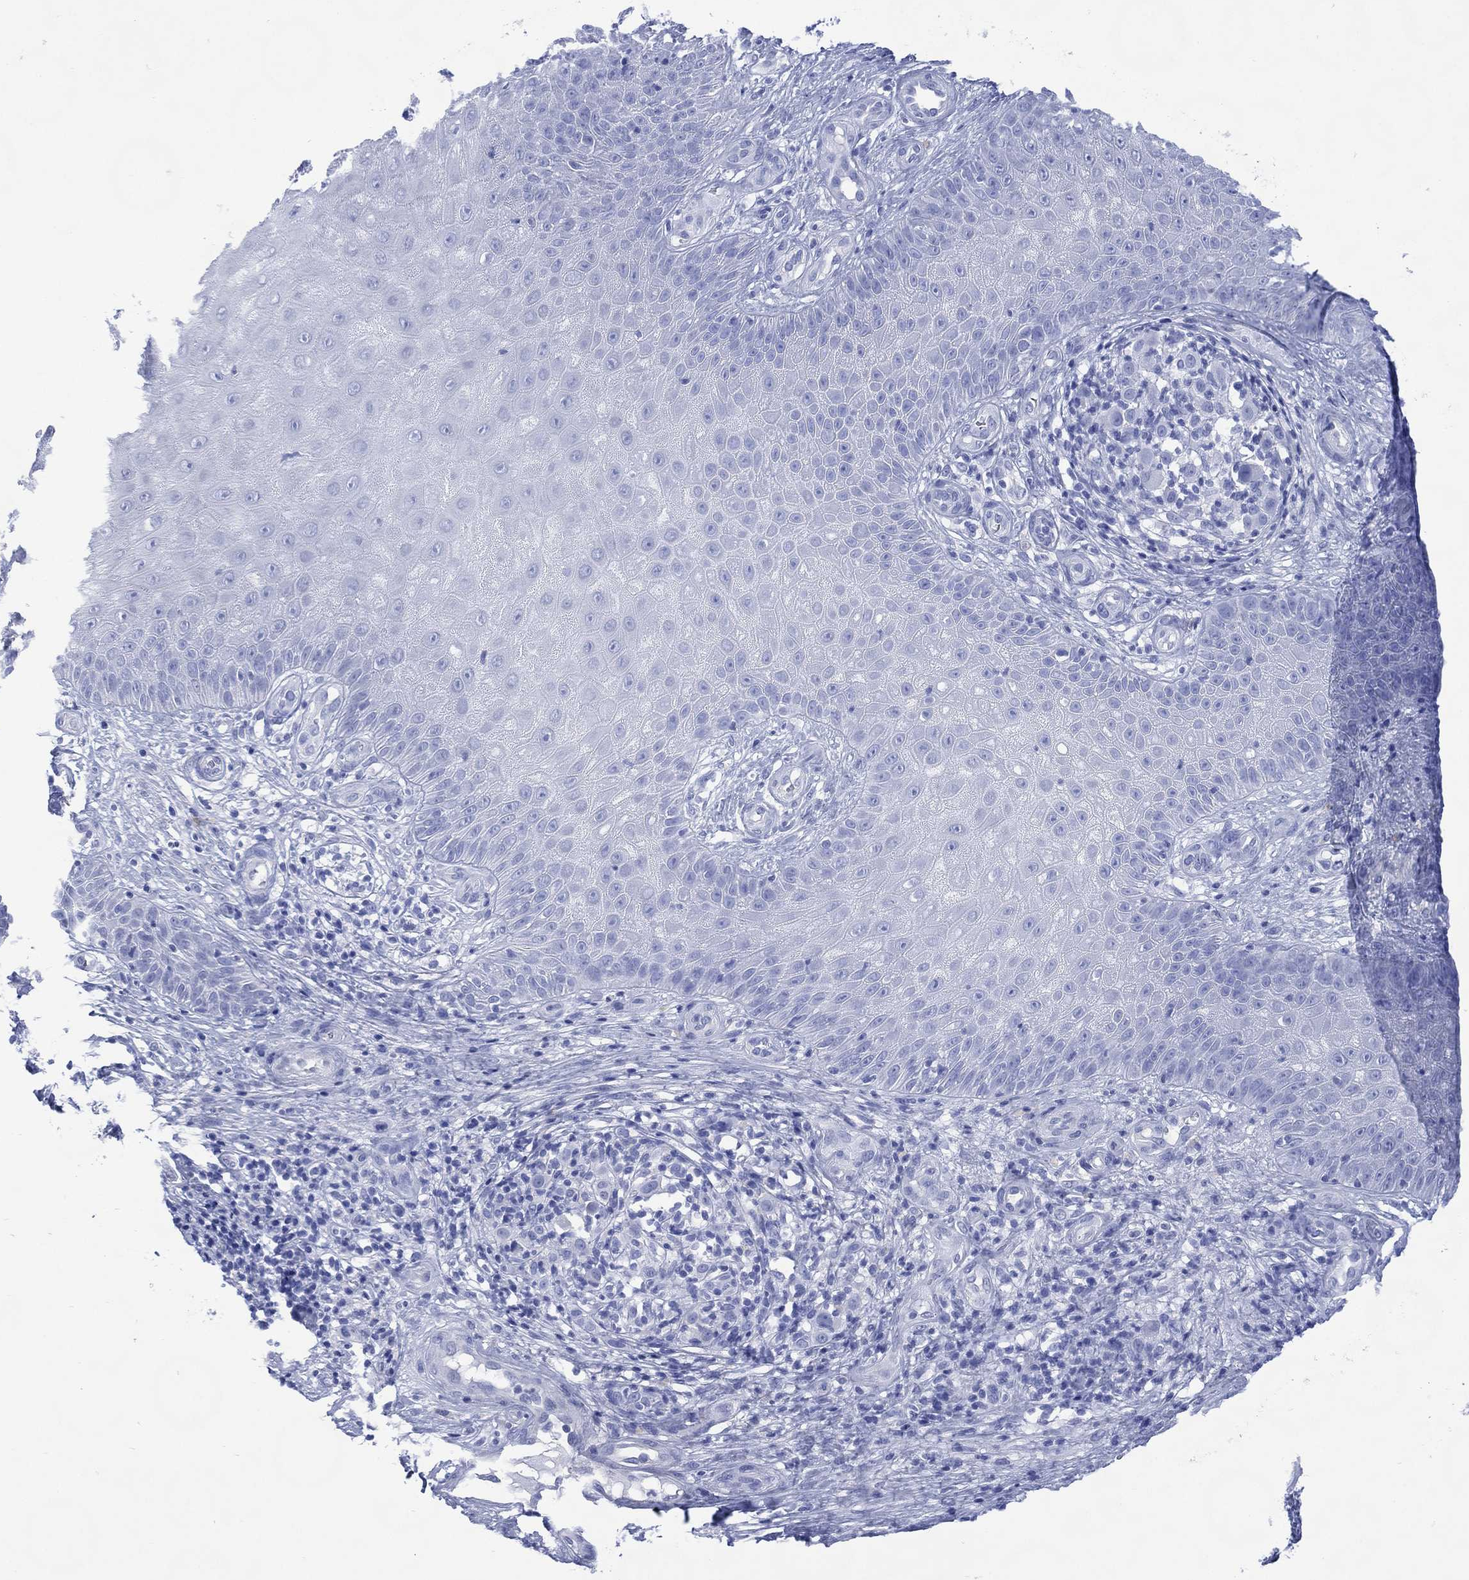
{"staining": {"intensity": "negative", "quantity": "none", "location": "none"}, "tissue": "melanoma", "cell_type": "Tumor cells", "image_type": "cancer", "snomed": [{"axis": "morphology", "description": "Malignant melanoma, NOS"}, {"axis": "topography", "description": "Skin"}], "caption": "A histopathology image of human melanoma is negative for staining in tumor cells.", "gene": "SHCBP1L", "patient": {"sex": "female", "age": 87}}